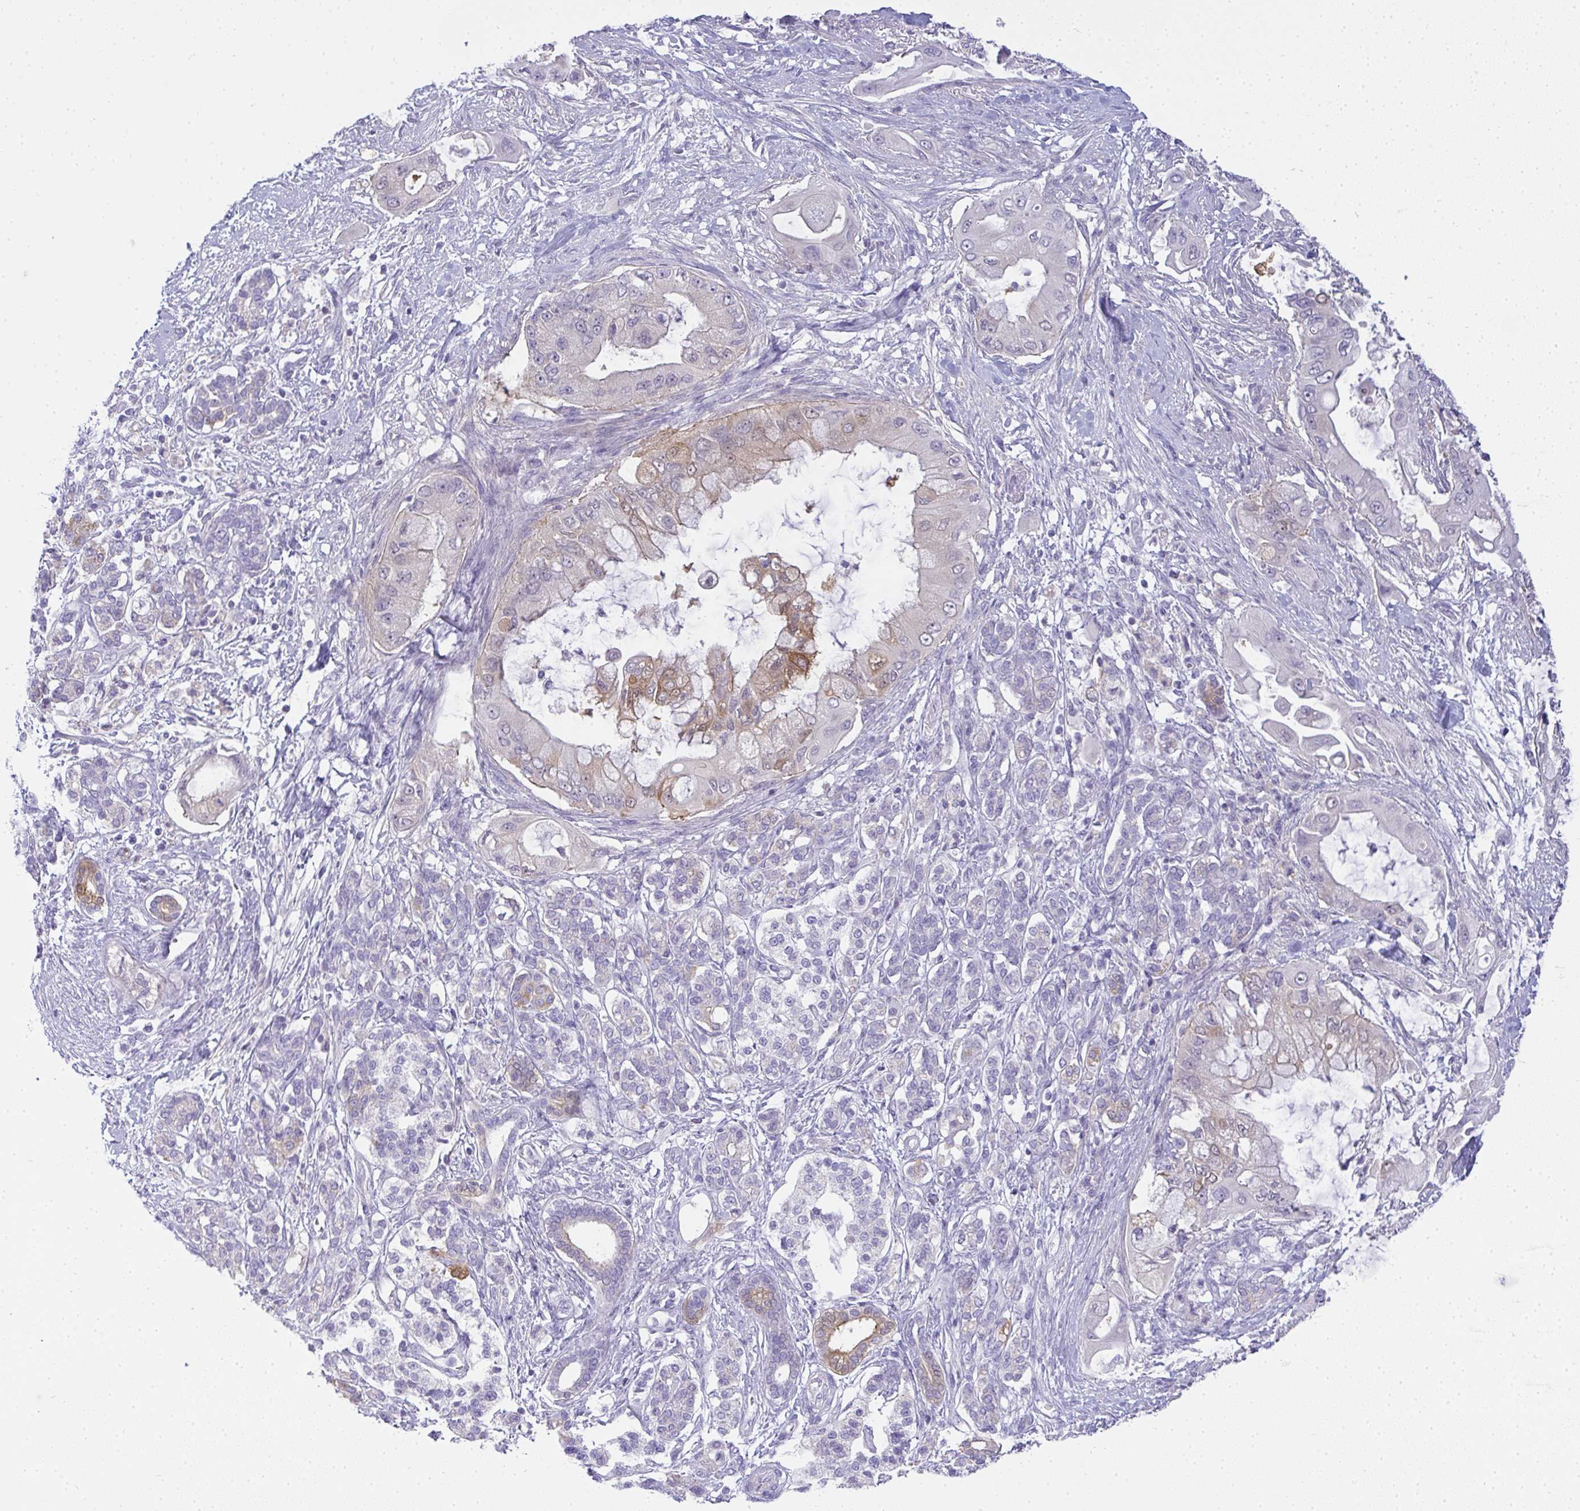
{"staining": {"intensity": "moderate", "quantity": "25%-75%", "location": "cytoplasmic/membranous,nuclear"}, "tissue": "pancreatic cancer", "cell_type": "Tumor cells", "image_type": "cancer", "snomed": [{"axis": "morphology", "description": "Adenocarcinoma, NOS"}, {"axis": "topography", "description": "Pancreas"}], "caption": "A medium amount of moderate cytoplasmic/membranous and nuclear expression is identified in approximately 25%-75% of tumor cells in pancreatic cancer tissue.", "gene": "GSDMB", "patient": {"sex": "male", "age": 57}}